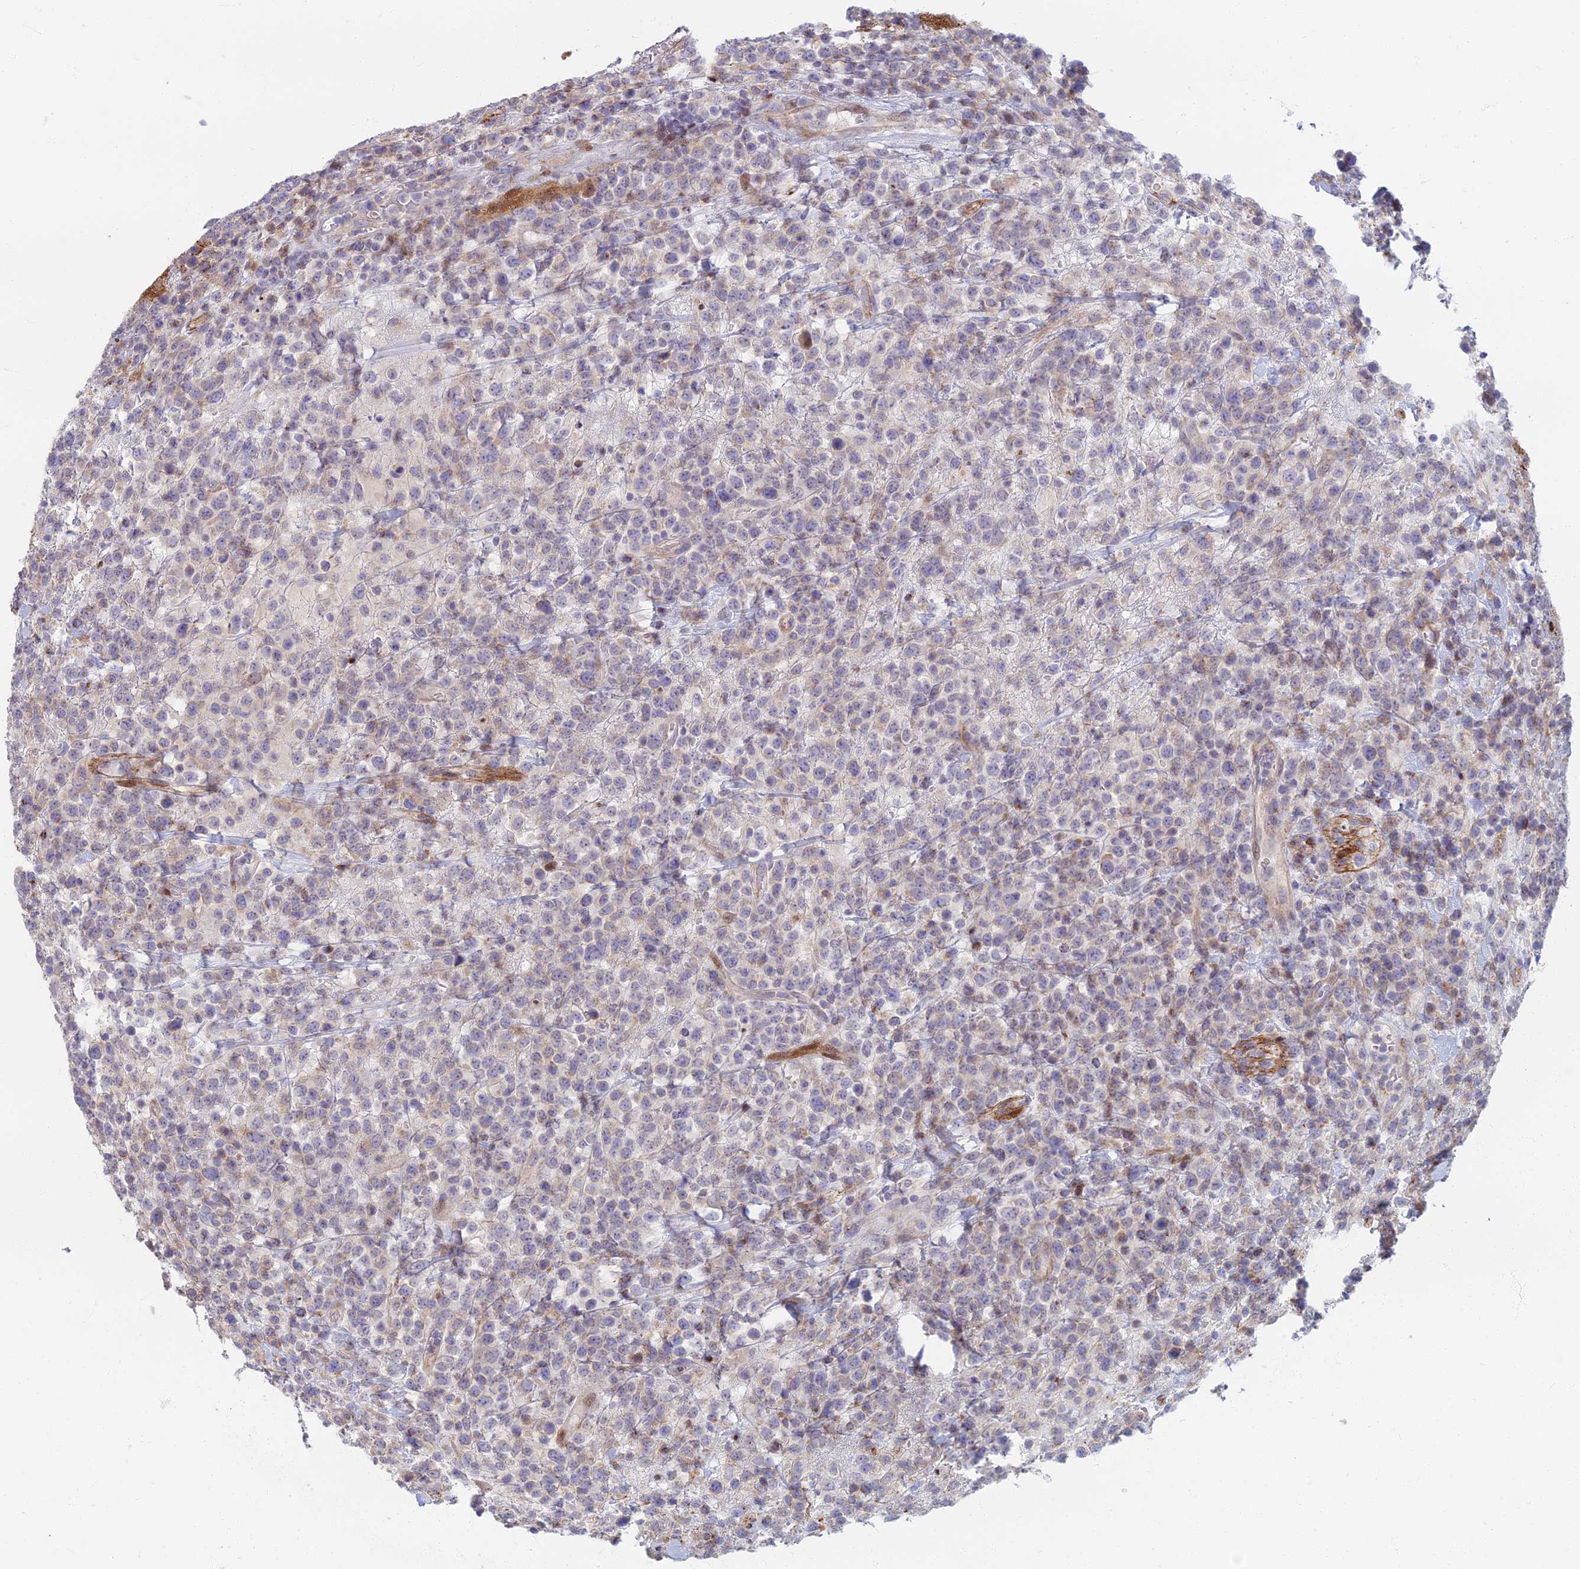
{"staining": {"intensity": "negative", "quantity": "none", "location": "none"}, "tissue": "lymphoma", "cell_type": "Tumor cells", "image_type": "cancer", "snomed": [{"axis": "morphology", "description": "Malignant lymphoma, non-Hodgkin's type, High grade"}, {"axis": "topography", "description": "Colon"}], "caption": "DAB immunohistochemical staining of malignant lymphoma, non-Hodgkin's type (high-grade) demonstrates no significant positivity in tumor cells.", "gene": "C15orf40", "patient": {"sex": "female", "age": 53}}